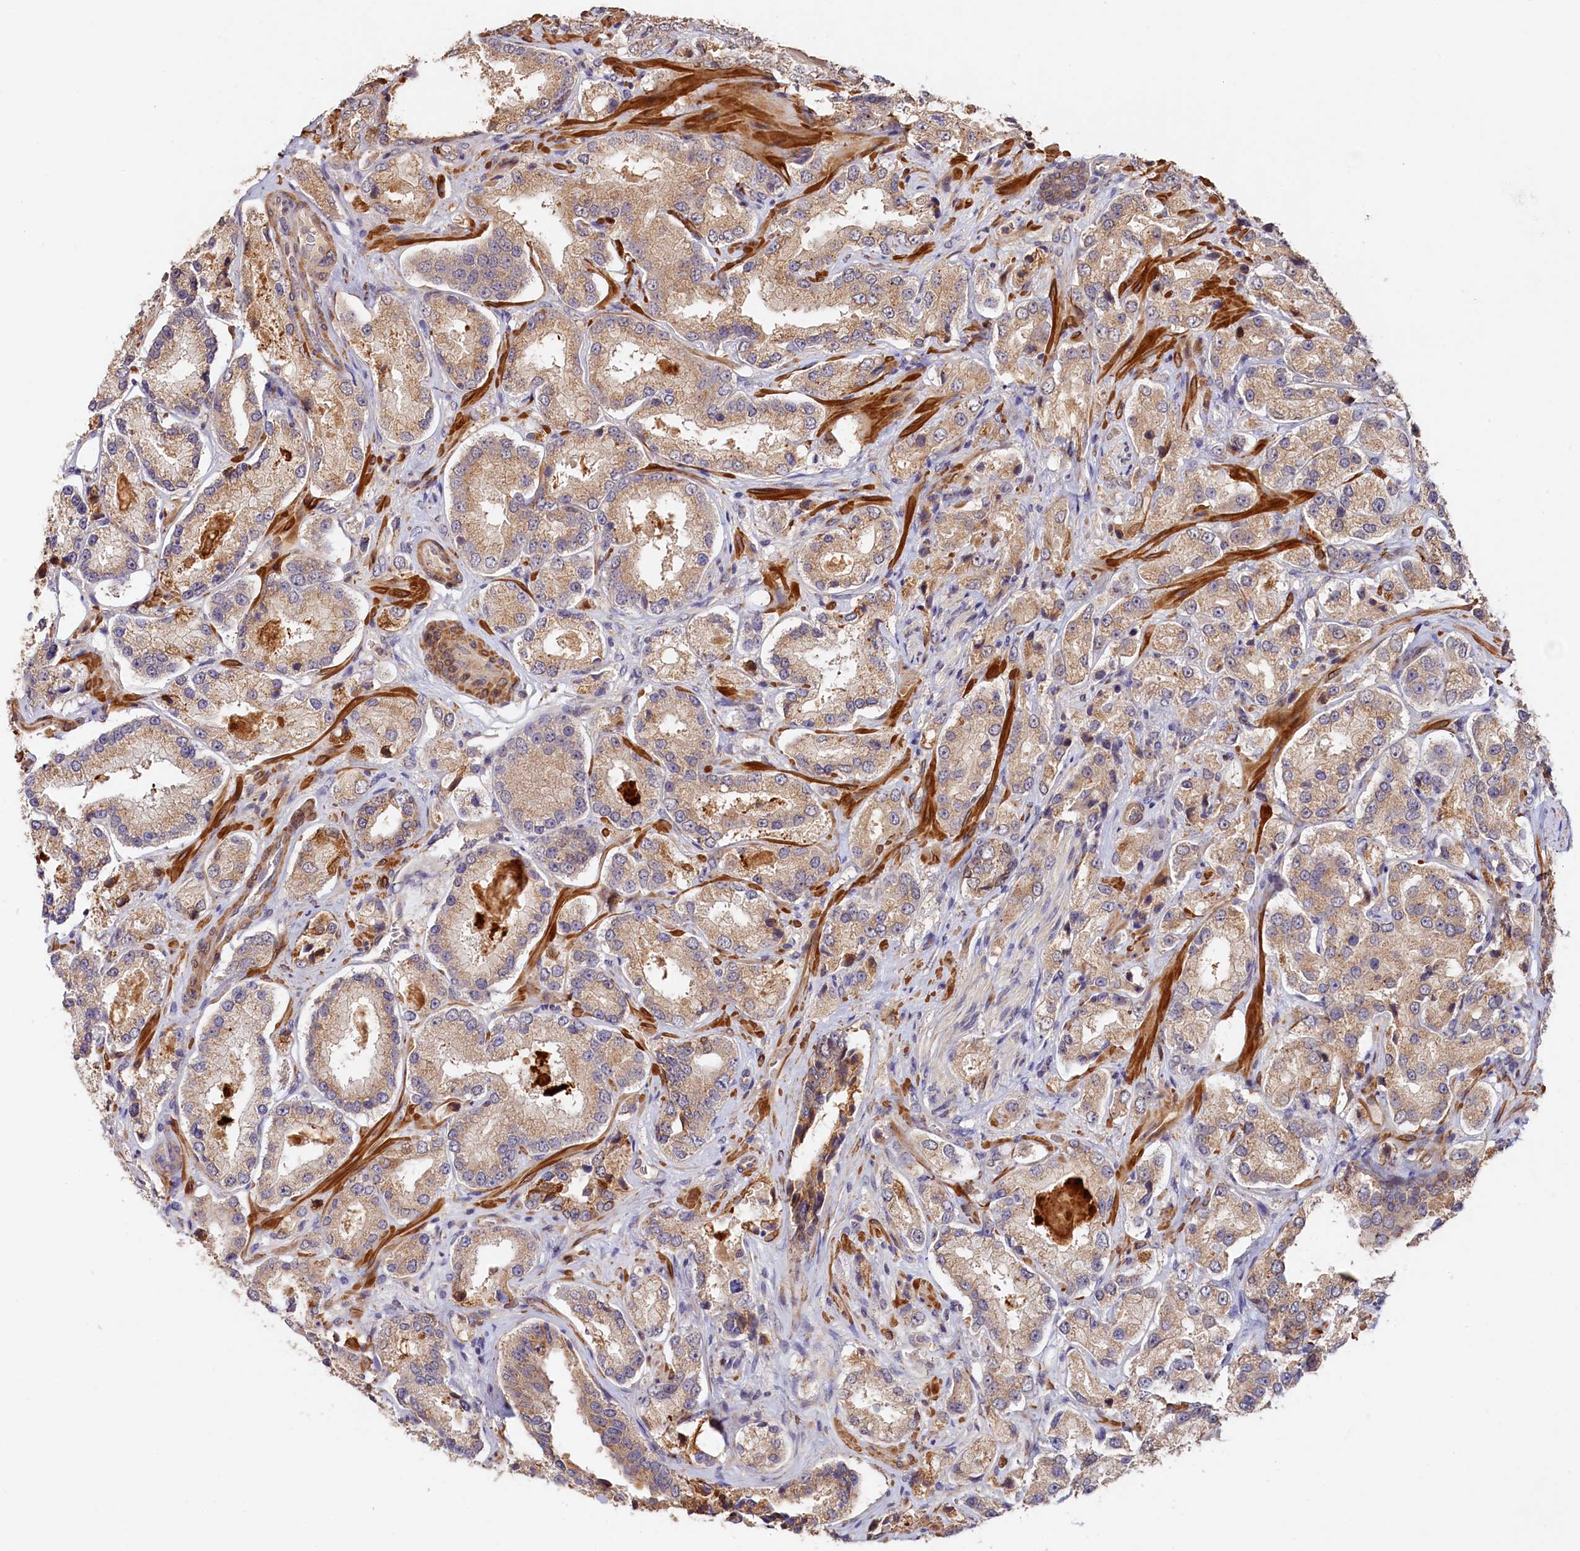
{"staining": {"intensity": "moderate", "quantity": ">75%", "location": "cytoplasmic/membranous"}, "tissue": "prostate cancer", "cell_type": "Tumor cells", "image_type": "cancer", "snomed": [{"axis": "morphology", "description": "Adenocarcinoma, High grade"}, {"axis": "topography", "description": "Prostate"}], "caption": "Immunohistochemistry (DAB) staining of prostate cancer (adenocarcinoma (high-grade)) reveals moderate cytoplasmic/membranous protein expression in approximately >75% of tumor cells.", "gene": "TANGO6", "patient": {"sex": "male", "age": 64}}